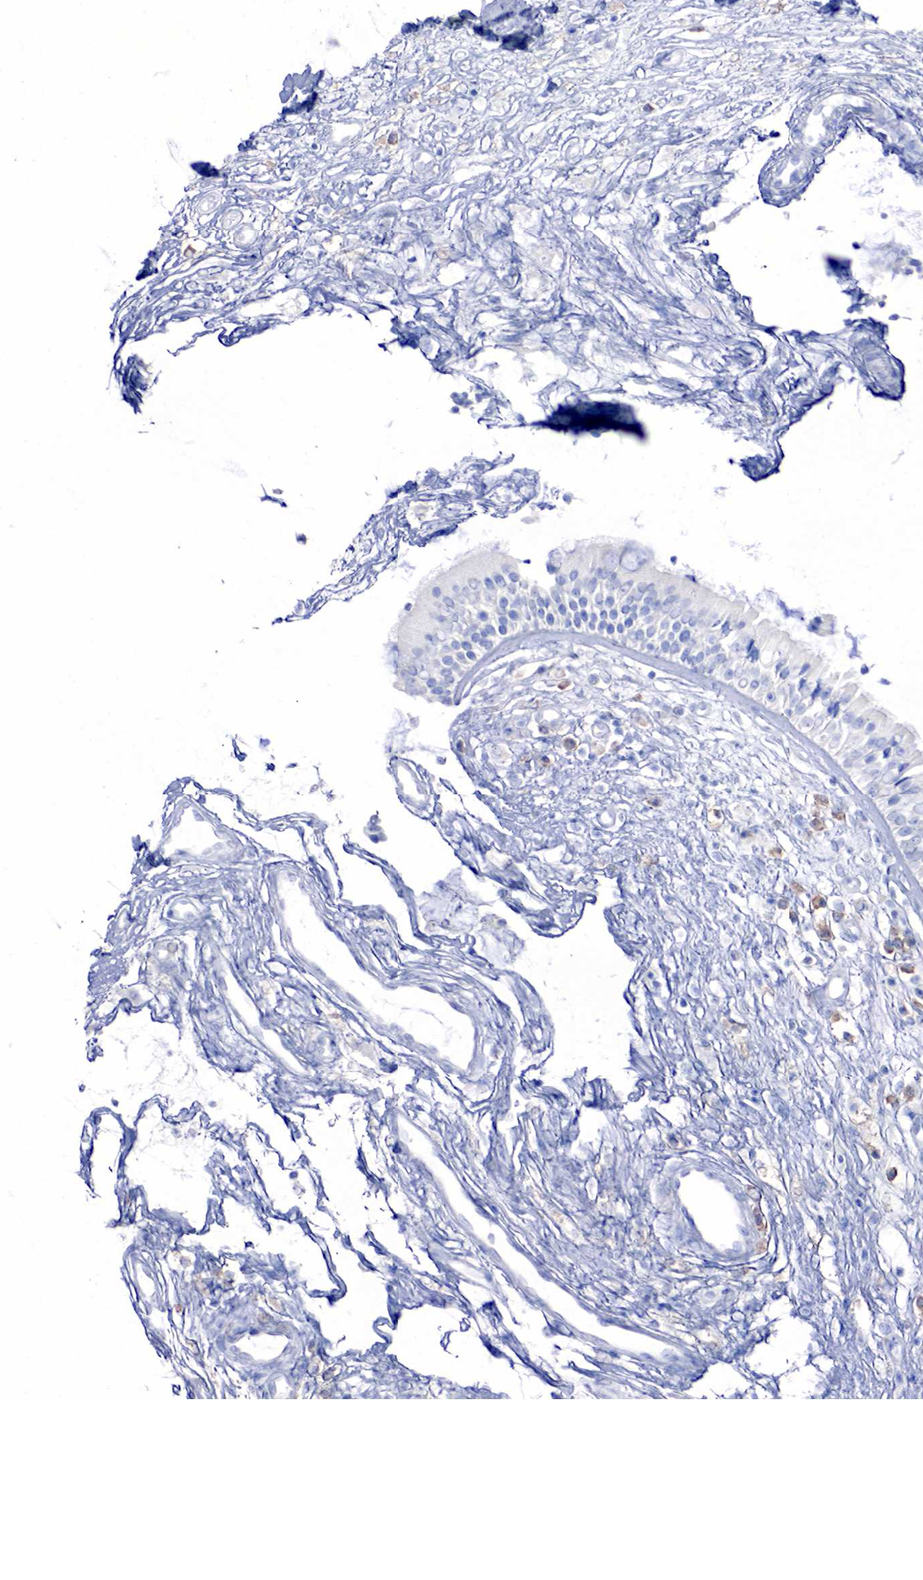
{"staining": {"intensity": "negative", "quantity": "none", "location": "none"}, "tissue": "nasopharynx", "cell_type": "Respiratory epithelial cells", "image_type": "normal", "snomed": [{"axis": "morphology", "description": "Normal tissue, NOS"}, {"axis": "topography", "description": "Nasopharynx"}], "caption": "A high-resolution micrograph shows immunohistochemistry staining of benign nasopharynx, which demonstrates no significant expression in respiratory epithelial cells. Nuclei are stained in blue.", "gene": "CHGA", "patient": {"sex": "male", "age": 63}}